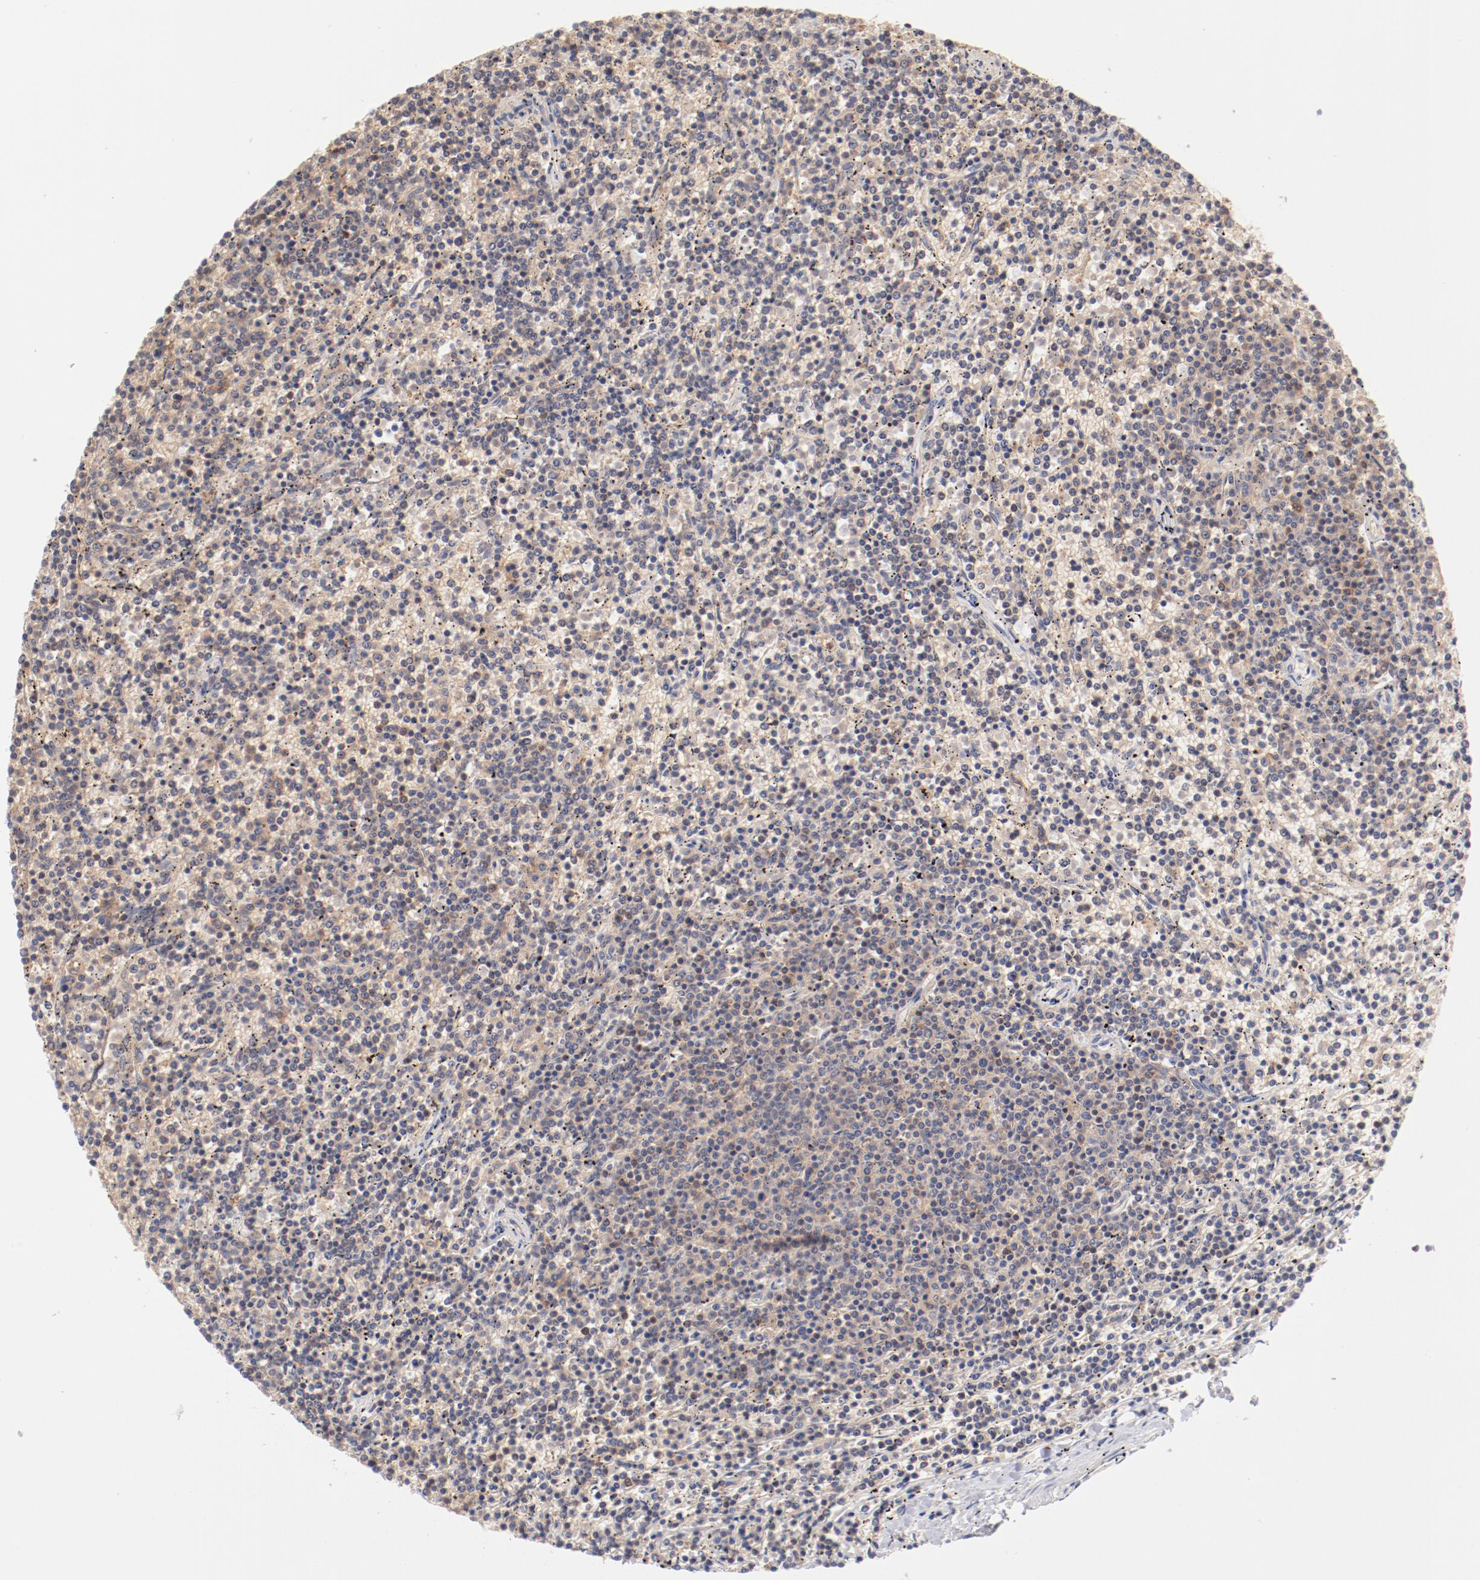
{"staining": {"intensity": "weak", "quantity": "25%-75%", "location": "cytoplasmic/membranous"}, "tissue": "lymphoma", "cell_type": "Tumor cells", "image_type": "cancer", "snomed": [{"axis": "morphology", "description": "Malignant lymphoma, non-Hodgkin's type, Low grade"}, {"axis": "topography", "description": "Spleen"}], "caption": "Immunohistochemistry (DAB) staining of malignant lymphoma, non-Hodgkin's type (low-grade) displays weak cytoplasmic/membranous protein staining in about 25%-75% of tumor cells. The protein of interest is stained brown, and the nuclei are stained in blue (DAB IHC with brightfield microscopy, high magnification).", "gene": "SETD3", "patient": {"sex": "female", "age": 50}}